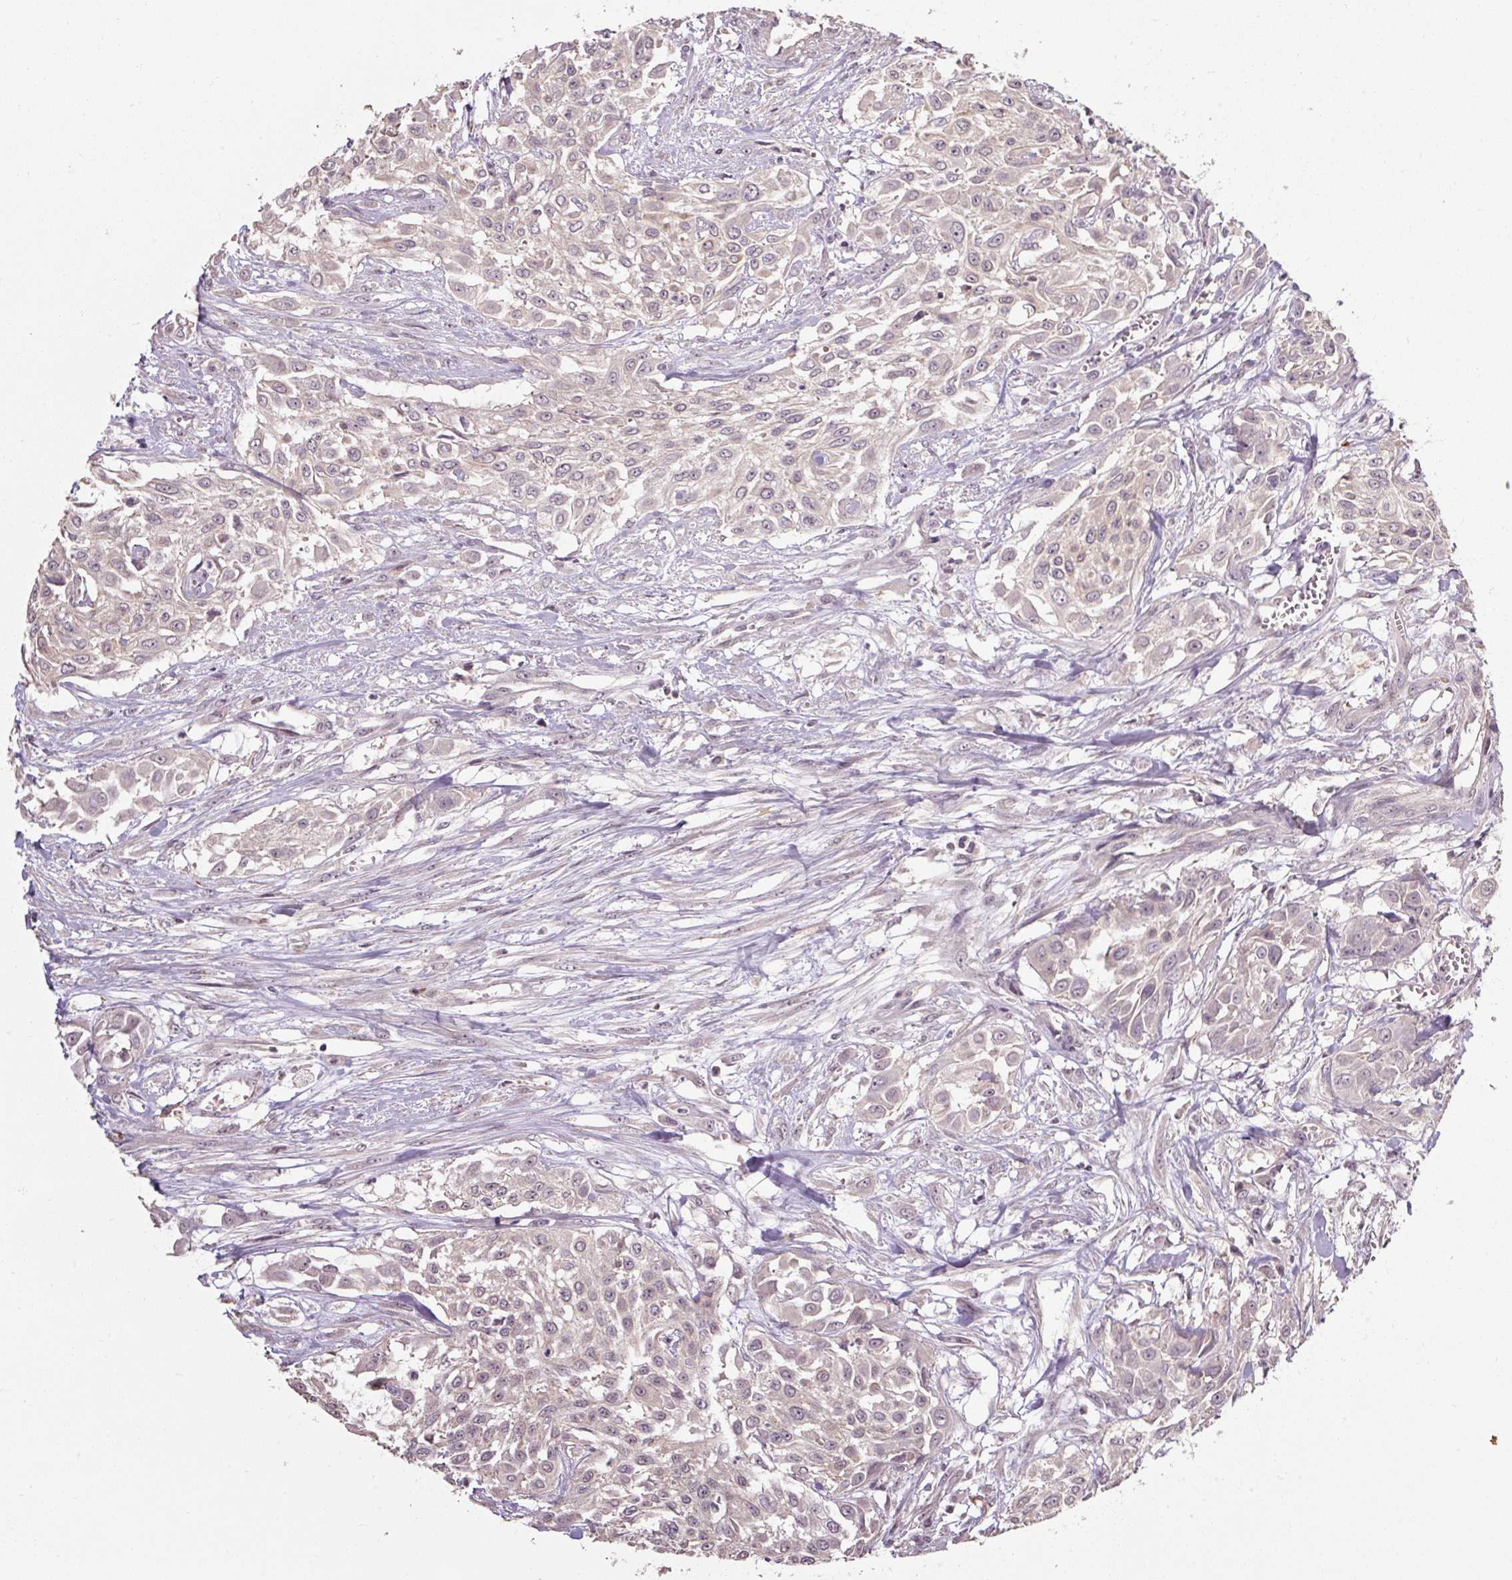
{"staining": {"intensity": "negative", "quantity": "none", "location": "none"}, "tissue": "urothelial cancer", "cell_type": "Tumor cells", "image_type": "cancer", "snomed": [{"axis": "morphology", "description": "Urothelial carcinoma, High grade"}, {"axis": "topography", "description": "Urinary bladder"}], "caption": "Immunohistochemistry (IHC) micrograph of human urothelial cancer stained for a protein (brown), which displays no positivity in tumor cells.", "gene": "CFAP65", "patient": {"sex": "male", "age": 57}}